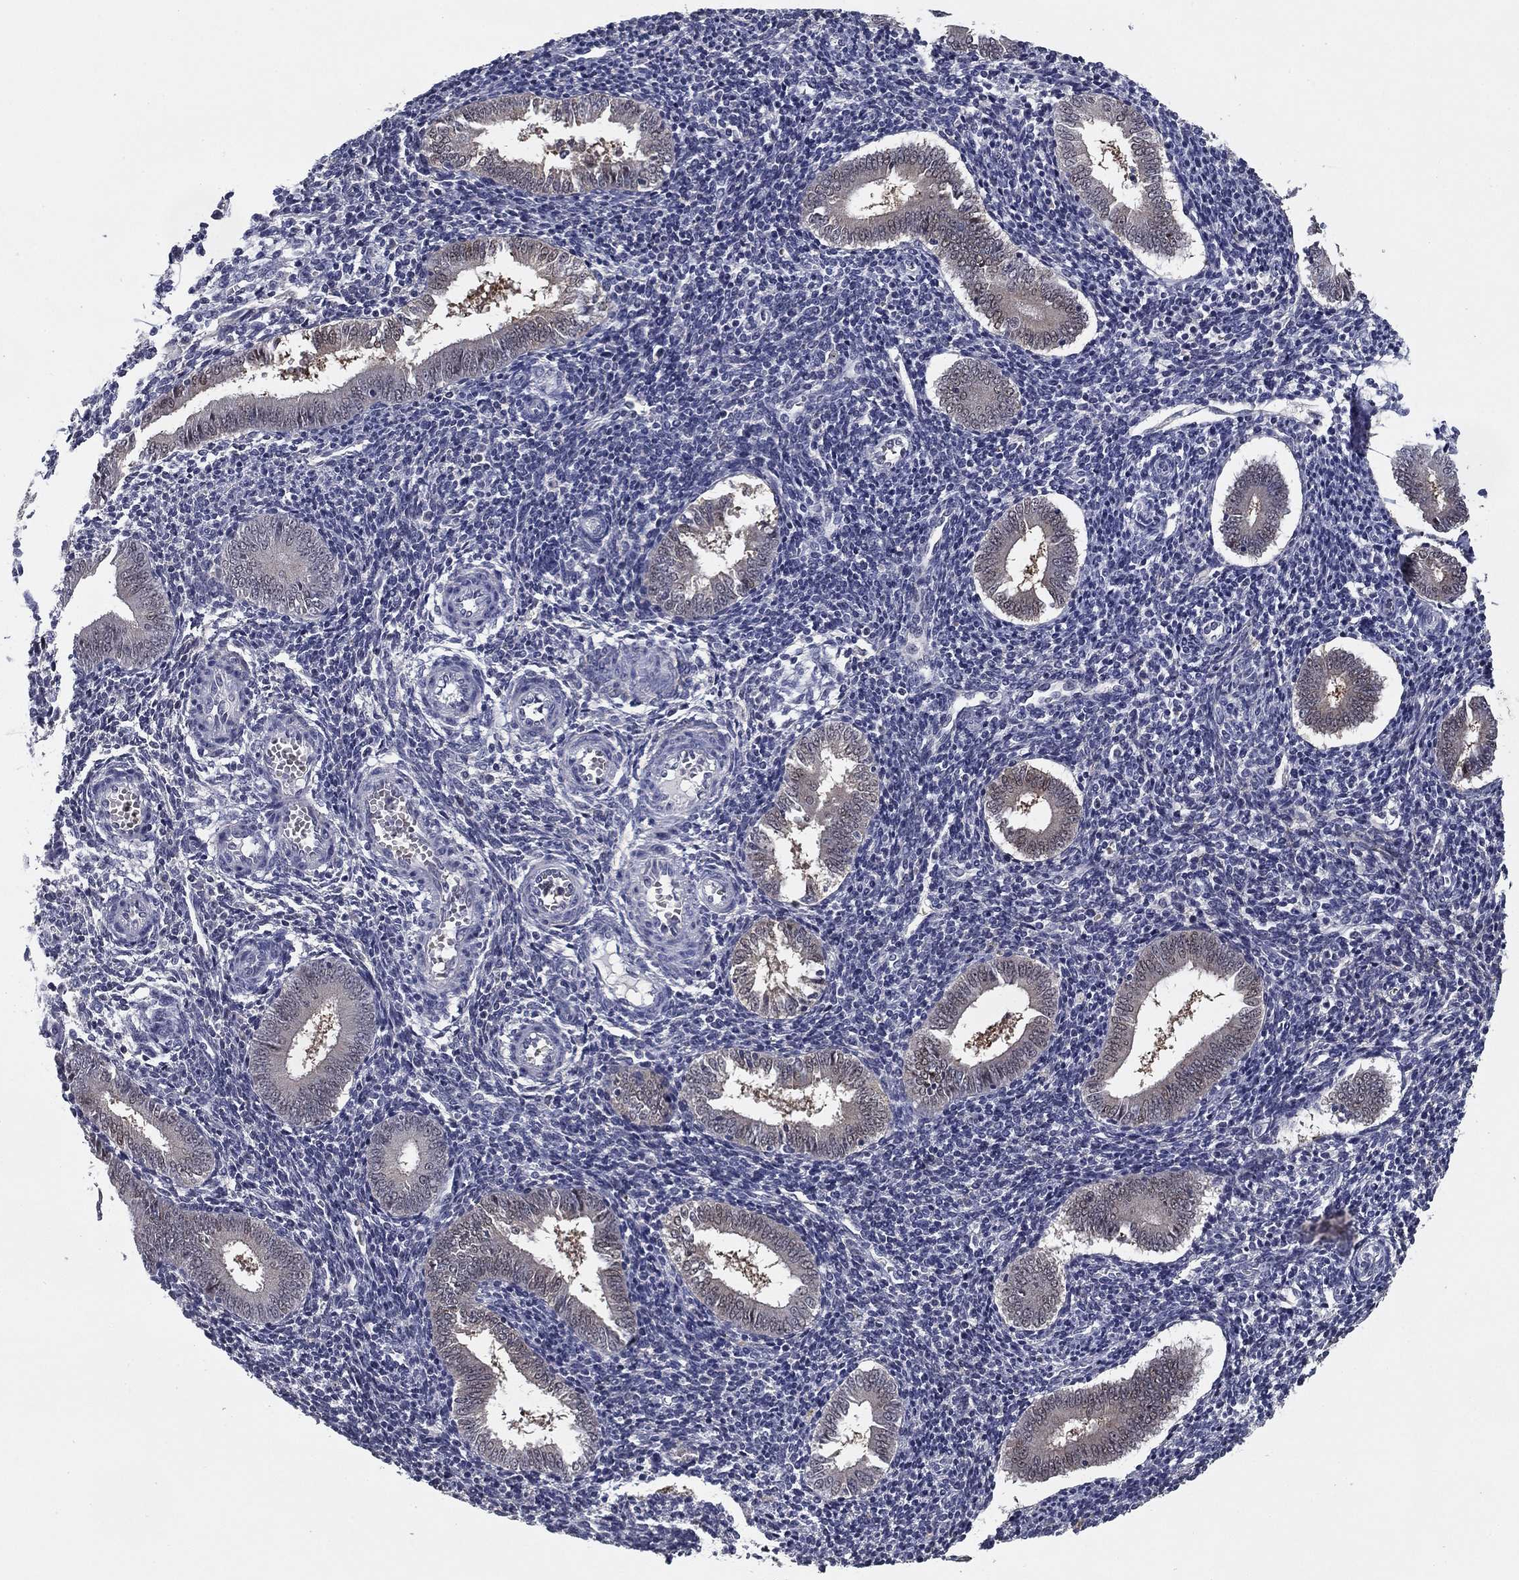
{"staining": {"intensity": "negative", "quantity": "none", "location": "none"}, "tissue": "endometrium", "cell_type": "Cells in endometrial stroma", "image_type": "normal", "snomed": [{"axis": "morphology", "description": "Normal tissue, NOS"}, {"axis": "topography", "description": "Endometrium"}], "caption": "Immunohistochemistry (IHC) photomicrograph of benign human endometrium stained for a protein (brown), which reveals no staining in cells in endometrial stroma. Nuclei are stained in blue.", "gene": "REXO5", "patient": {"sex": "female", "age": 25}}